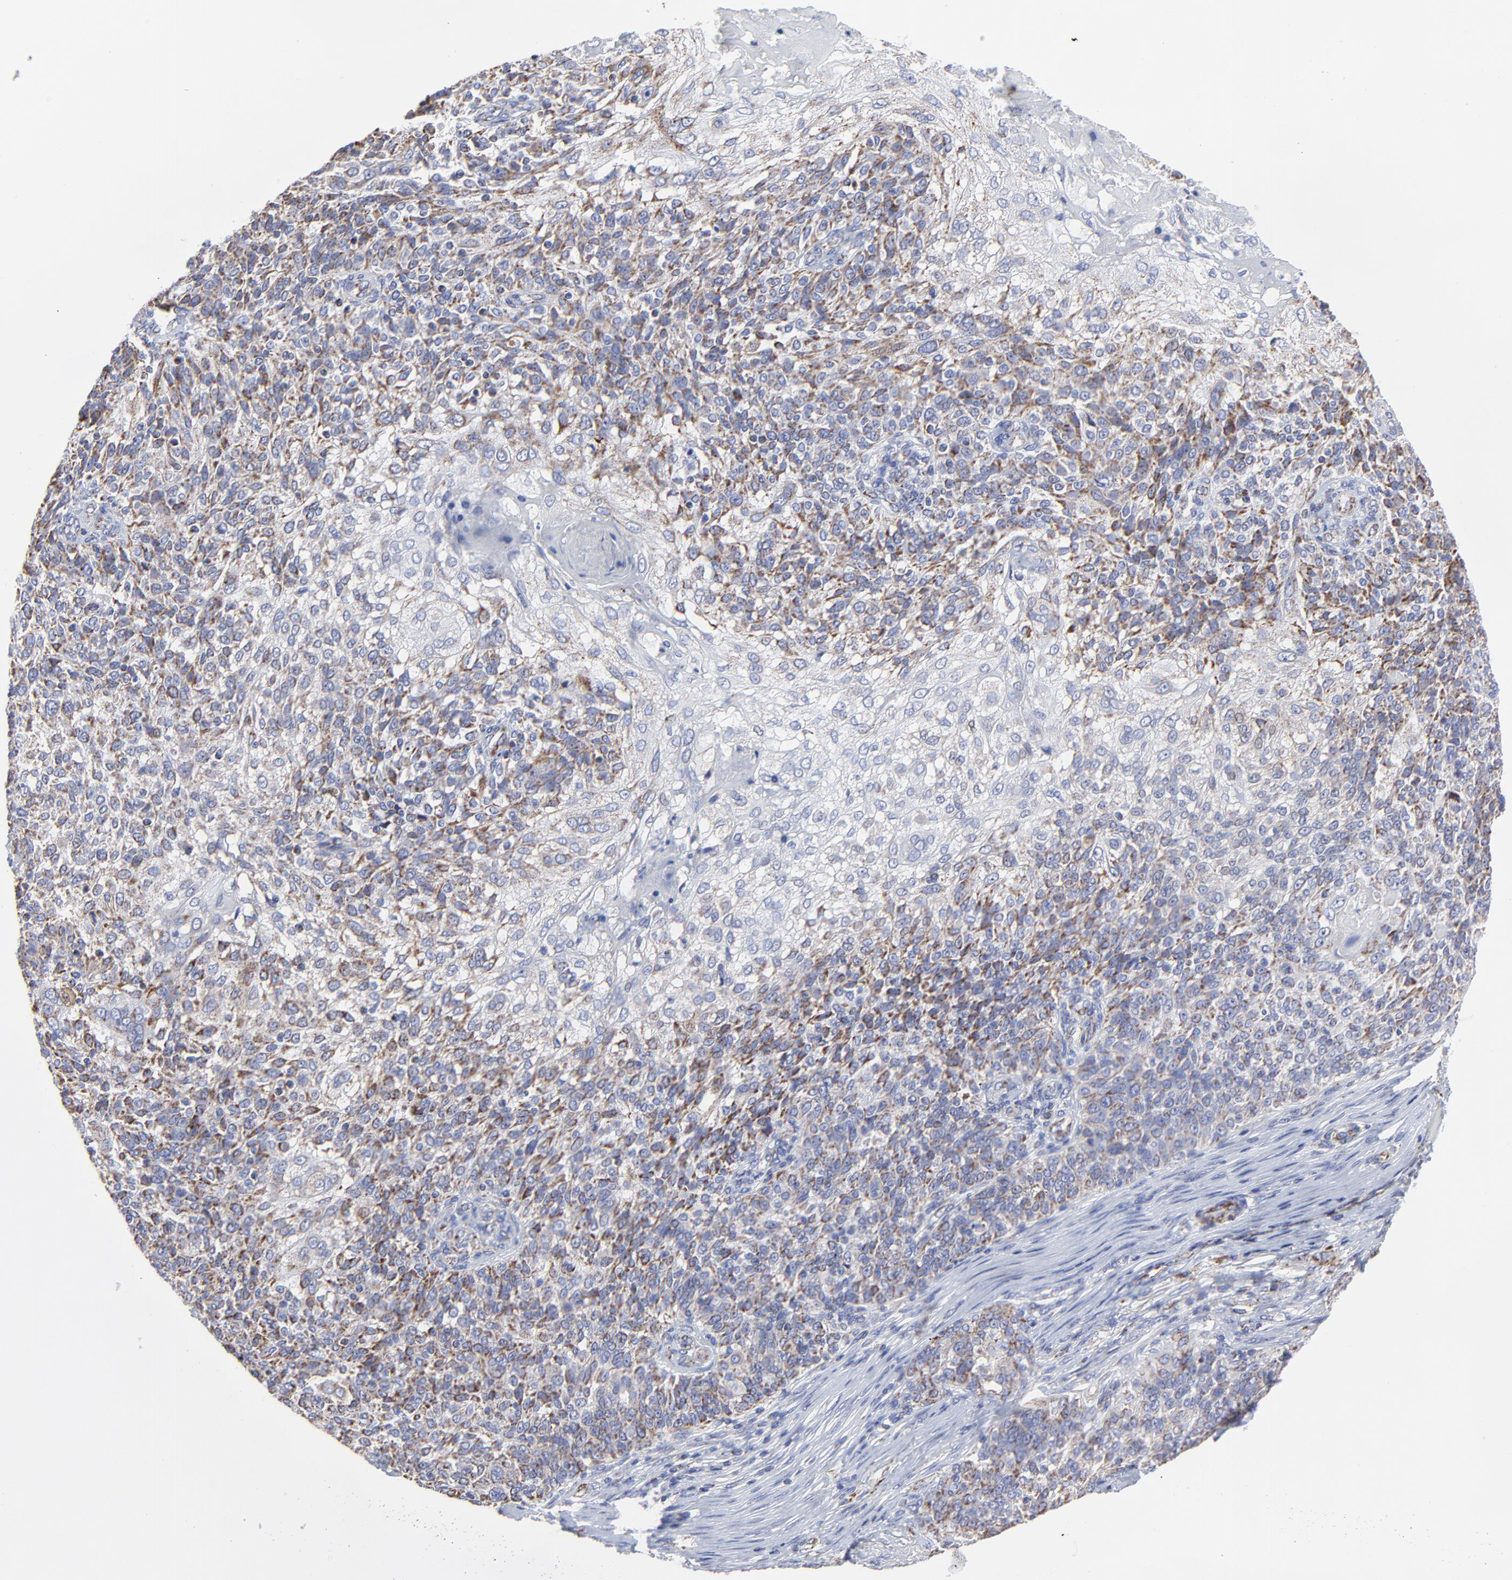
{"staining": {"intensity": "strong", "quantity": "<25%", "location": "cytoplasmic/membranous"}, "tissue": "skin cancer", "cell_type": "Tumor cells", "image_type": "cancer", "snomed": [{"axis": "morphology", "description": "Normal tissue, NOS"}, {"axis": "morphology", "description": "Squamous cell carcinoma, NOS"}, {"axis": "topography", "description": "Skin"}], "caption": "This is a photomicrograph of IHC staining of skin squamous cell carcinoma, which shows strong staining in the cytoplasmic/membranous of tumor cells.", "gene": "PINK1", "patient": {"sex": "female", "age": 83}}